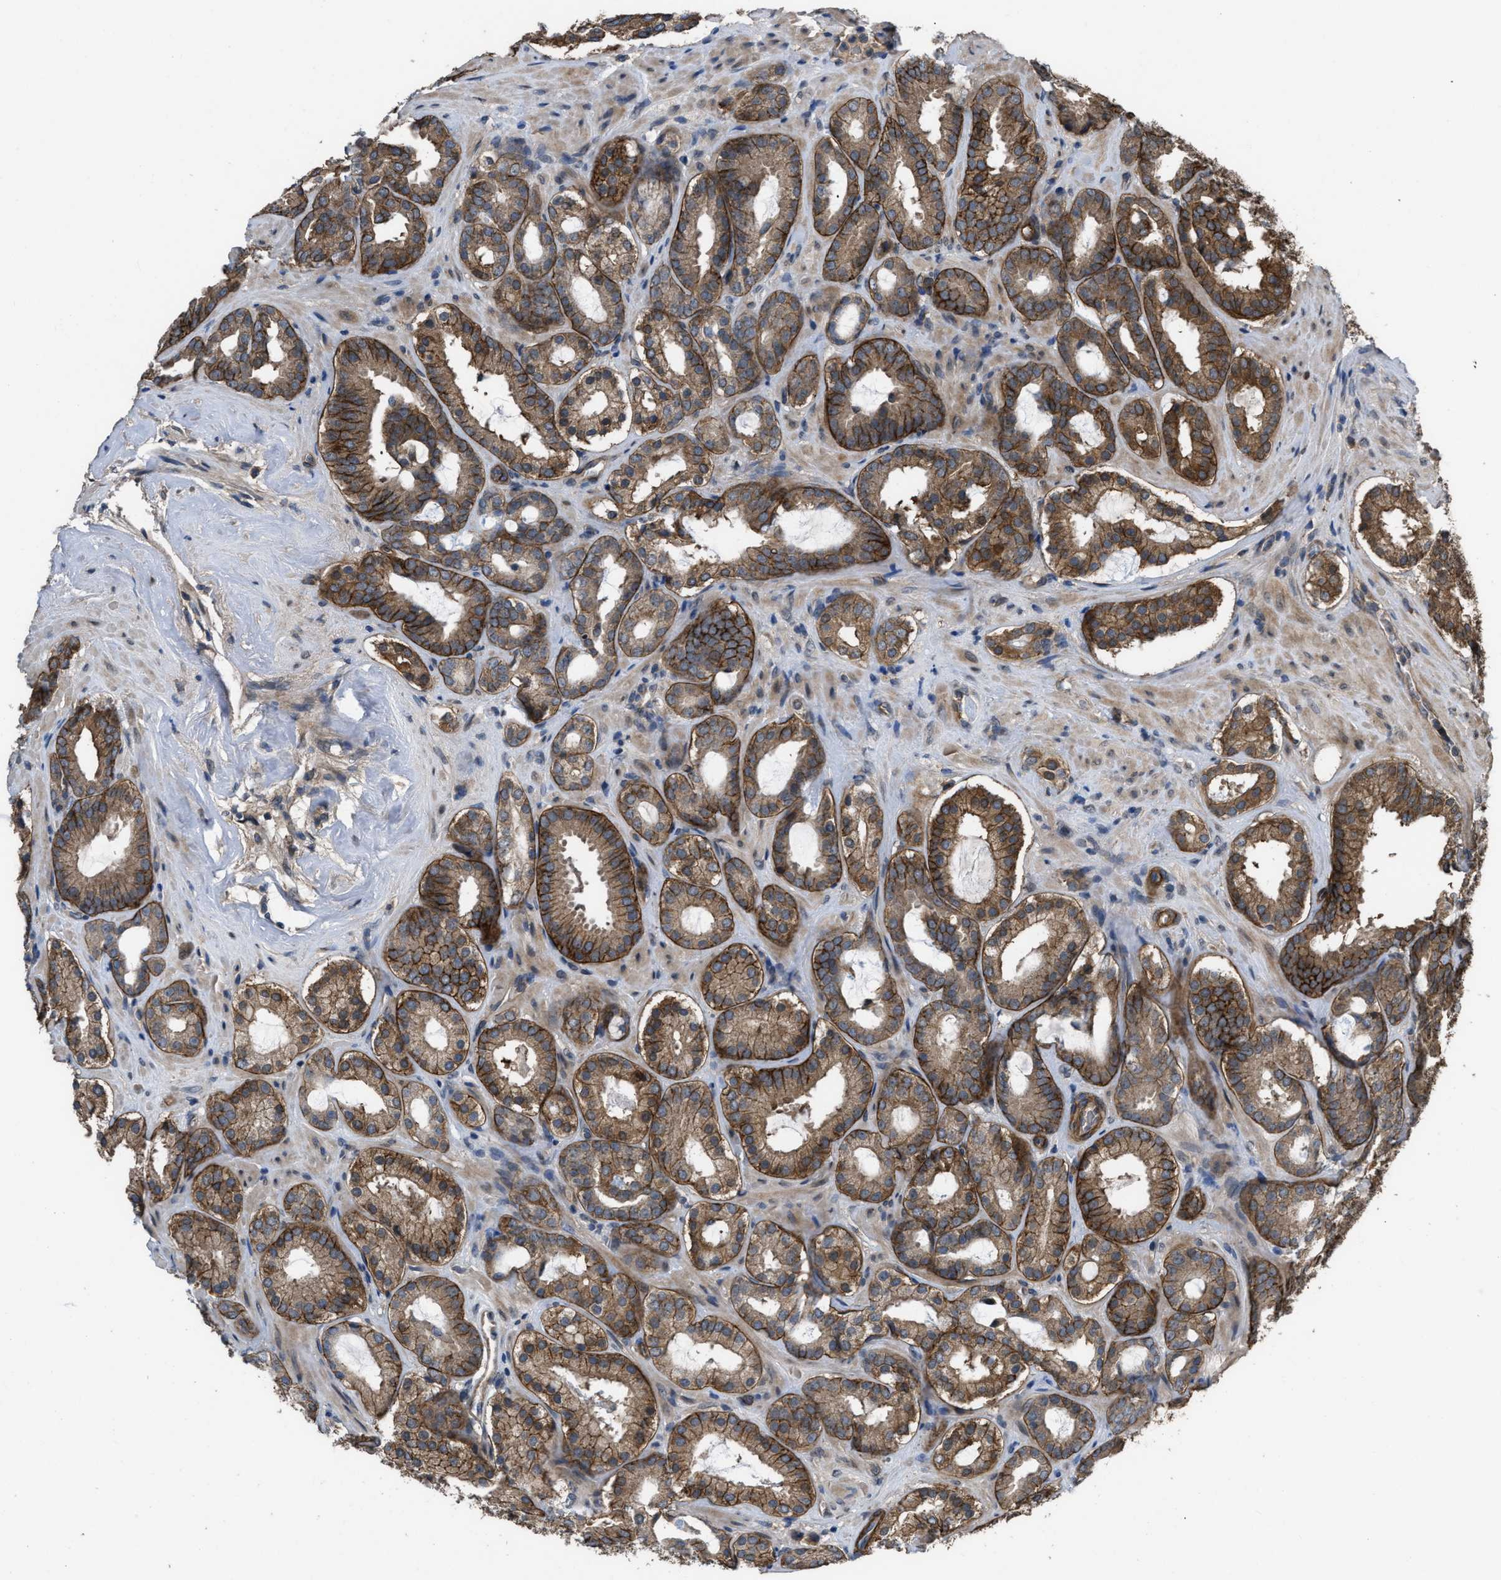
{"staining": {"intensity": "strong", "quantity": ">75%", "location": "cytoplasmic/membranous"}, "tissue": "prostate cancer", "cell_type": "Tumor cells", "image_type": "cancer", "snomed": [{"axis": "morphology", "description": "Adenocarcinoma, Low grade"}, {"axis": "topography", "description": "Prostate"}], "caption": "The immunohistochemical stain shows strong cytoplasmic/membranous positivity in tumor cells of adenocarcinoma (low-grade) (prostate) tissue.", "gene": "UTRN", "patient": {"sex": "male", "age": 69}}